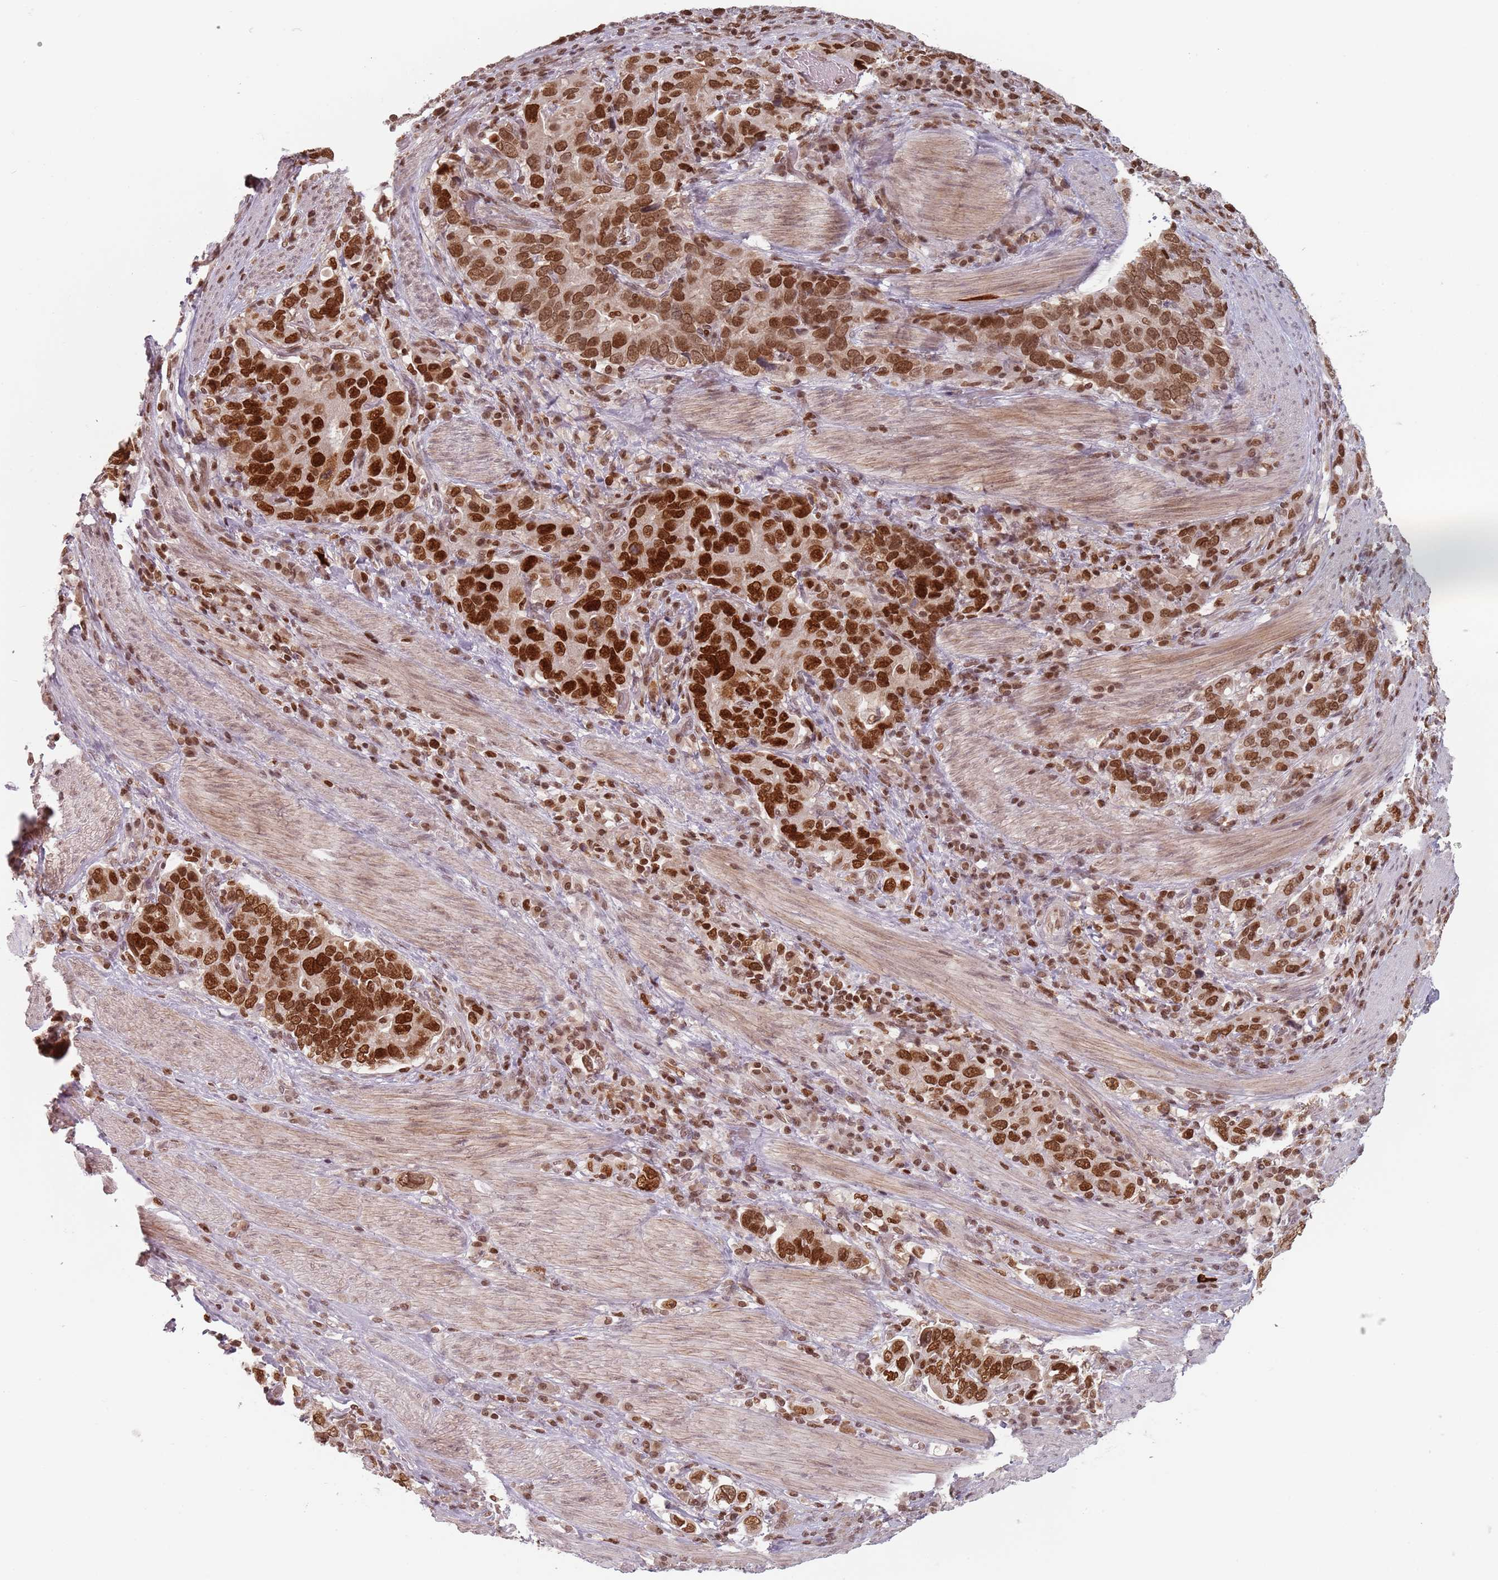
{"staining": {"intensity": "strong", "quantity": ">75%", "location": "nuclear"}, "tissue": "stomach cancer", "cell_type": "Tumor cells", "image_type": "cancer", "snomed": [{"axis": "morphology", "description": "Adenocarcinoma, NOS"}, {"axis": "topography", "description": "Stomach, upper"}, {"axis": "topography", "description": "Stomach"}], "caption": "Stomach cancer stained with a brown dye exhibits strong nuclear positive expression in approximately >75% of tumor cells.", "gene": "NUP50", "patient": {"sex": "male", "age": 62}}